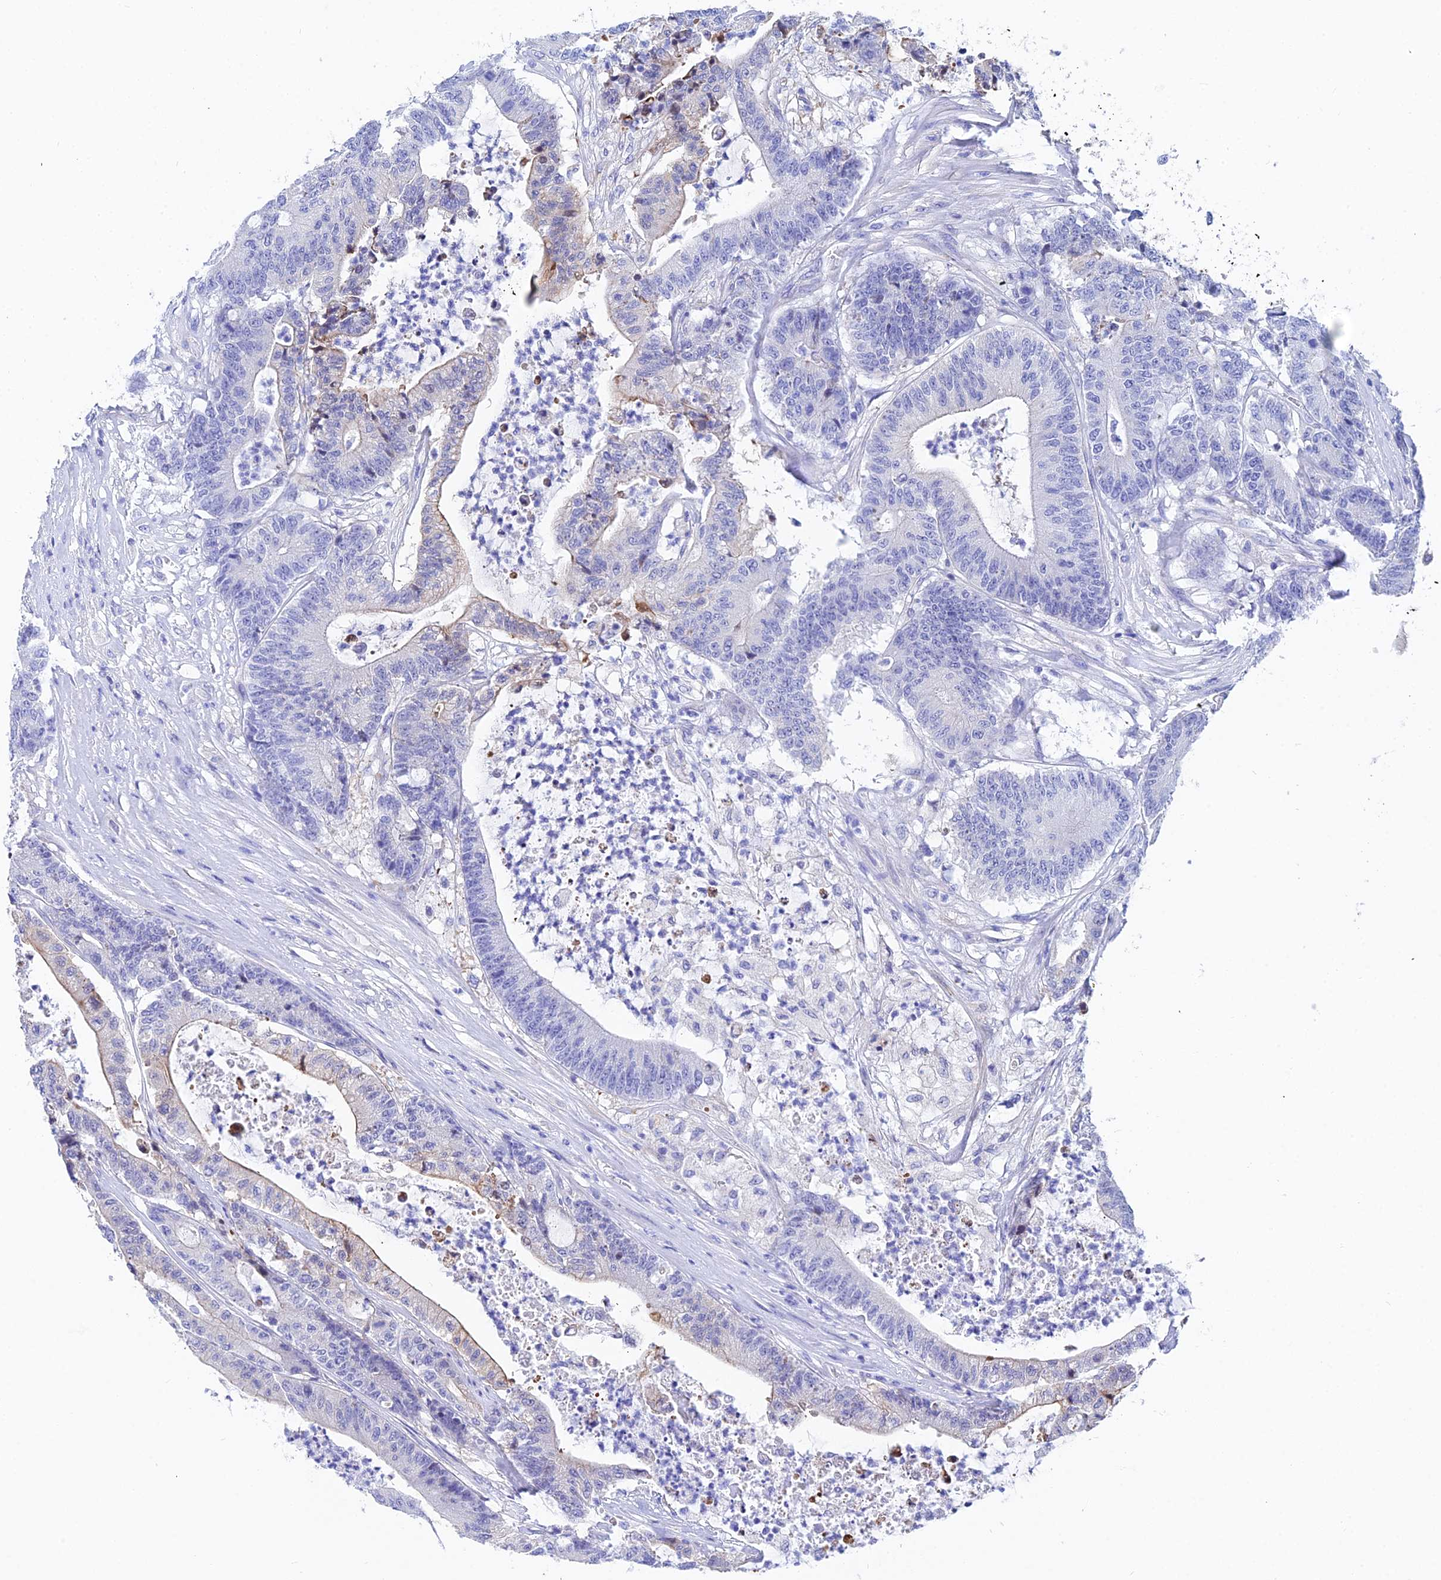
{"staining": {"intensity": "weak", "quantity": "<25%", "location": "cytoplasmic/membranous"}, "tissue": "colorectal cancer", "cell_type": "Tumor cells", "image_type": "cancer", "snomed": [{"axis": "morphology", "description": "Adenocarcinoma, NOS"}, {"axis": "topography", "description": "Colon"}], "caption": "Tumor cells show no significant protein positivity in colorectal cancer.", "gene": "CEP41", "patient": {"sex": "female", "age": 84}}